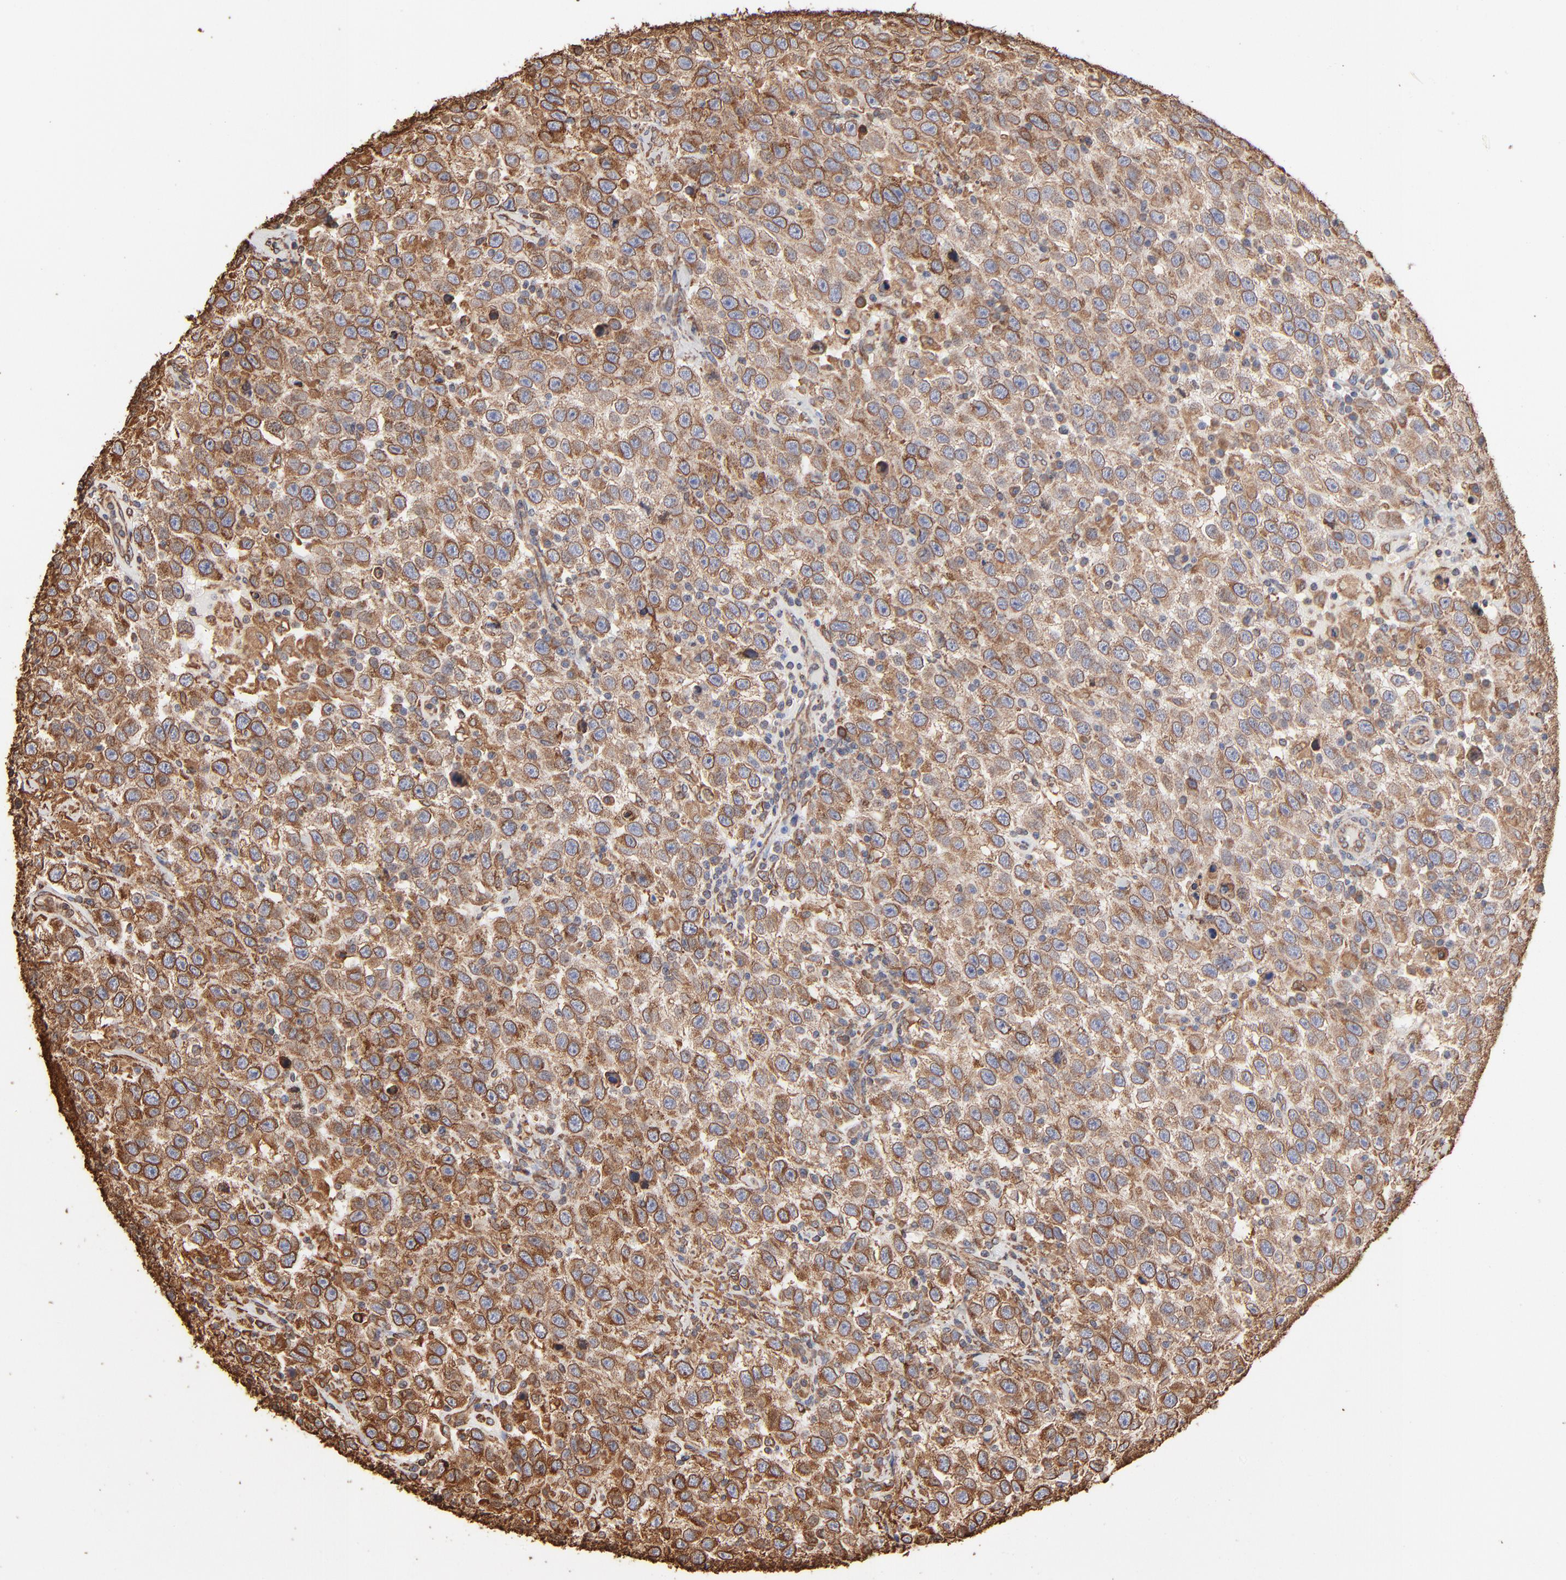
{"staining": {"intensity": "moderate", "quantity": ">75%", "location": "cytoplasmic/membranous"}, "tissue": "testis cancer", "cell_type": "Tumor cells", "image_type": "cancer", "snomed": [{"axis": "morphology", "description": "Seminoma, NOS"}, {"axis": "topography", "description": "Testis"}], "caption": "Immunohistochemical staining of testis cancer demonstrates medium levels of moderate cytoplasmic/membranous positivity in about >75% of tumor cells.", "gene": "PDIA3", "patient": {"sex": "male", "age": 41}}